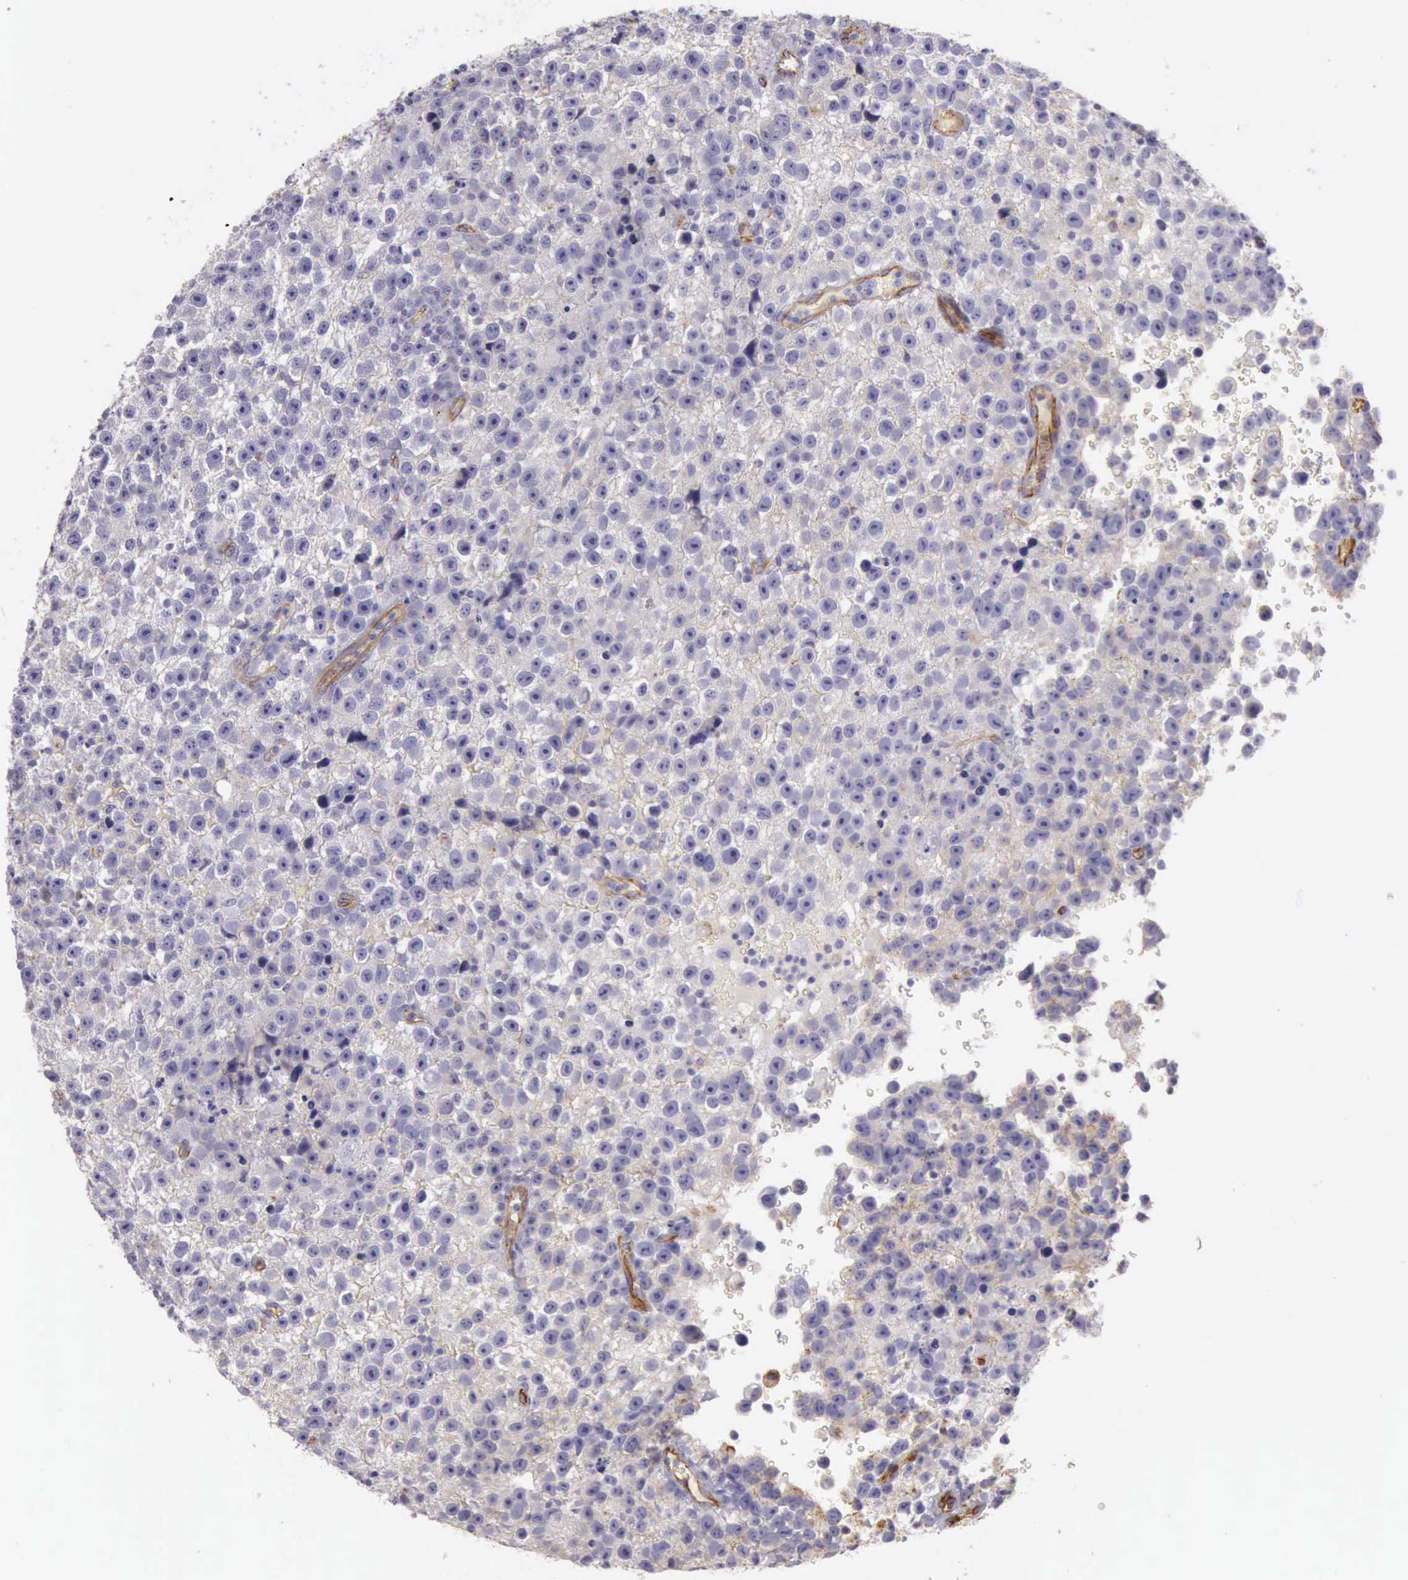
{"staining": {"intensity": "moderate", "quantity": "<25%", "location": "cytoplasmic/membranous"}, "tissue": "testis cancer", "cell_type": "Tumor cells", "image_type": "cancer", "snomed": [{"axis": "morphology", "description": "Seminoma, NOS"}, {"axis": "topography", "description": "Testis"}], "caption": "Testis seminoma was stained to show a protein in brown. There is low levels of moderate cytoplasmic/membranous expression in approximately <25% of tumor cells. Immunohistochemistry stains the protein in brown and the nuclei are stained blue.", "gene": "TCEANC", "patient": {"sex": "male", "age": 33}}